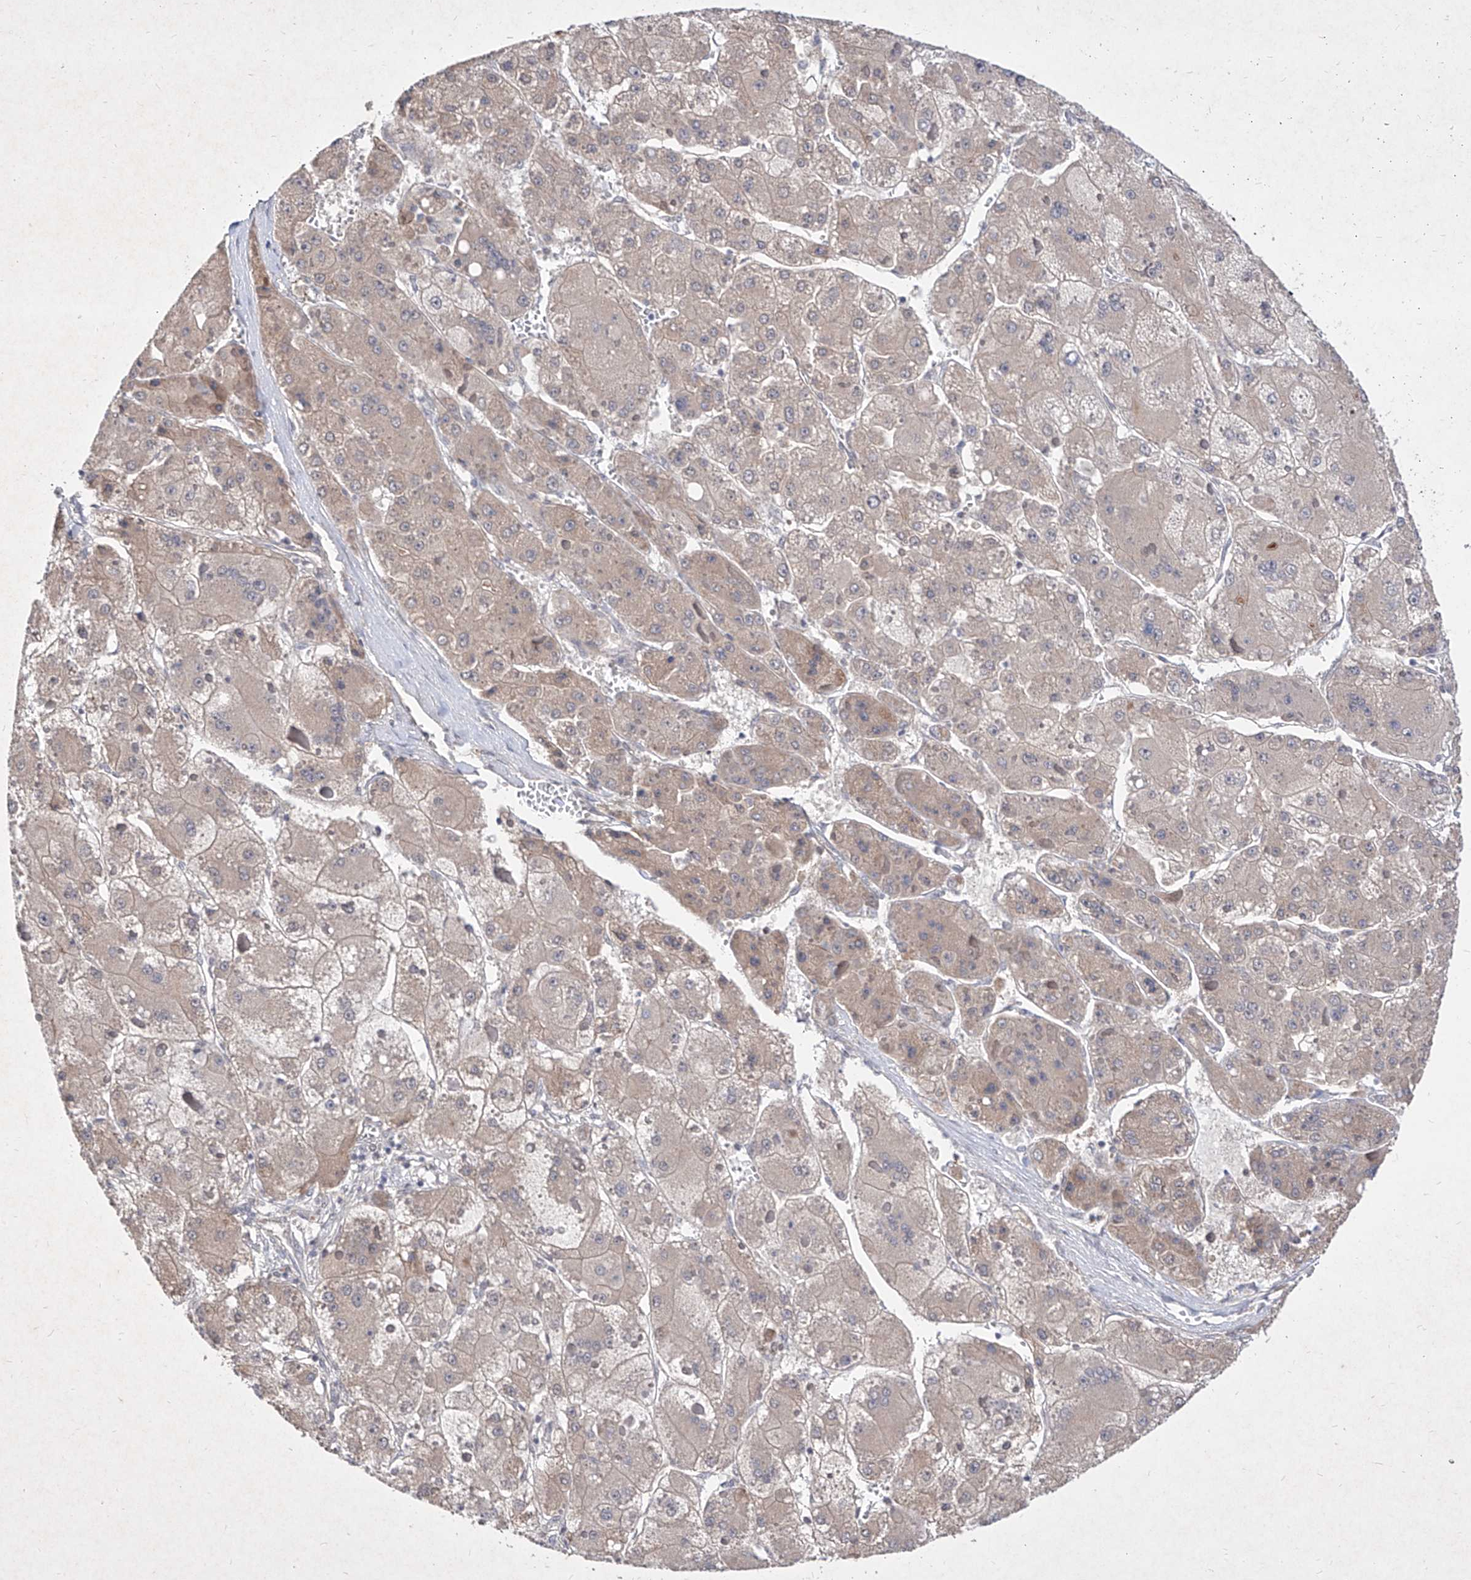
{"staining": {"intensity": "weak", "quantity": "<25%", "location": "cytoplasmic/membranous"}, "tissue": "liver cancer", "cell_type": "Tumor cells", "image_type": "cancer", "snomed": [{"axis": "morphology", "description": "Carcinoma, Hepatocellular, NOS"}, {"axis": "topography", "description": "Liver"}], "caption": "Immunohistochemistry histopathology image of neoplastic tissue: human liver cancer stained with DAB shows no significant protein positivity in tumor cells. (DAB immunohistochemistry visualized using brightfield microscopy, high magnification).", "gene": "C4A", "patient": {"sex": "female", "age": 73}}